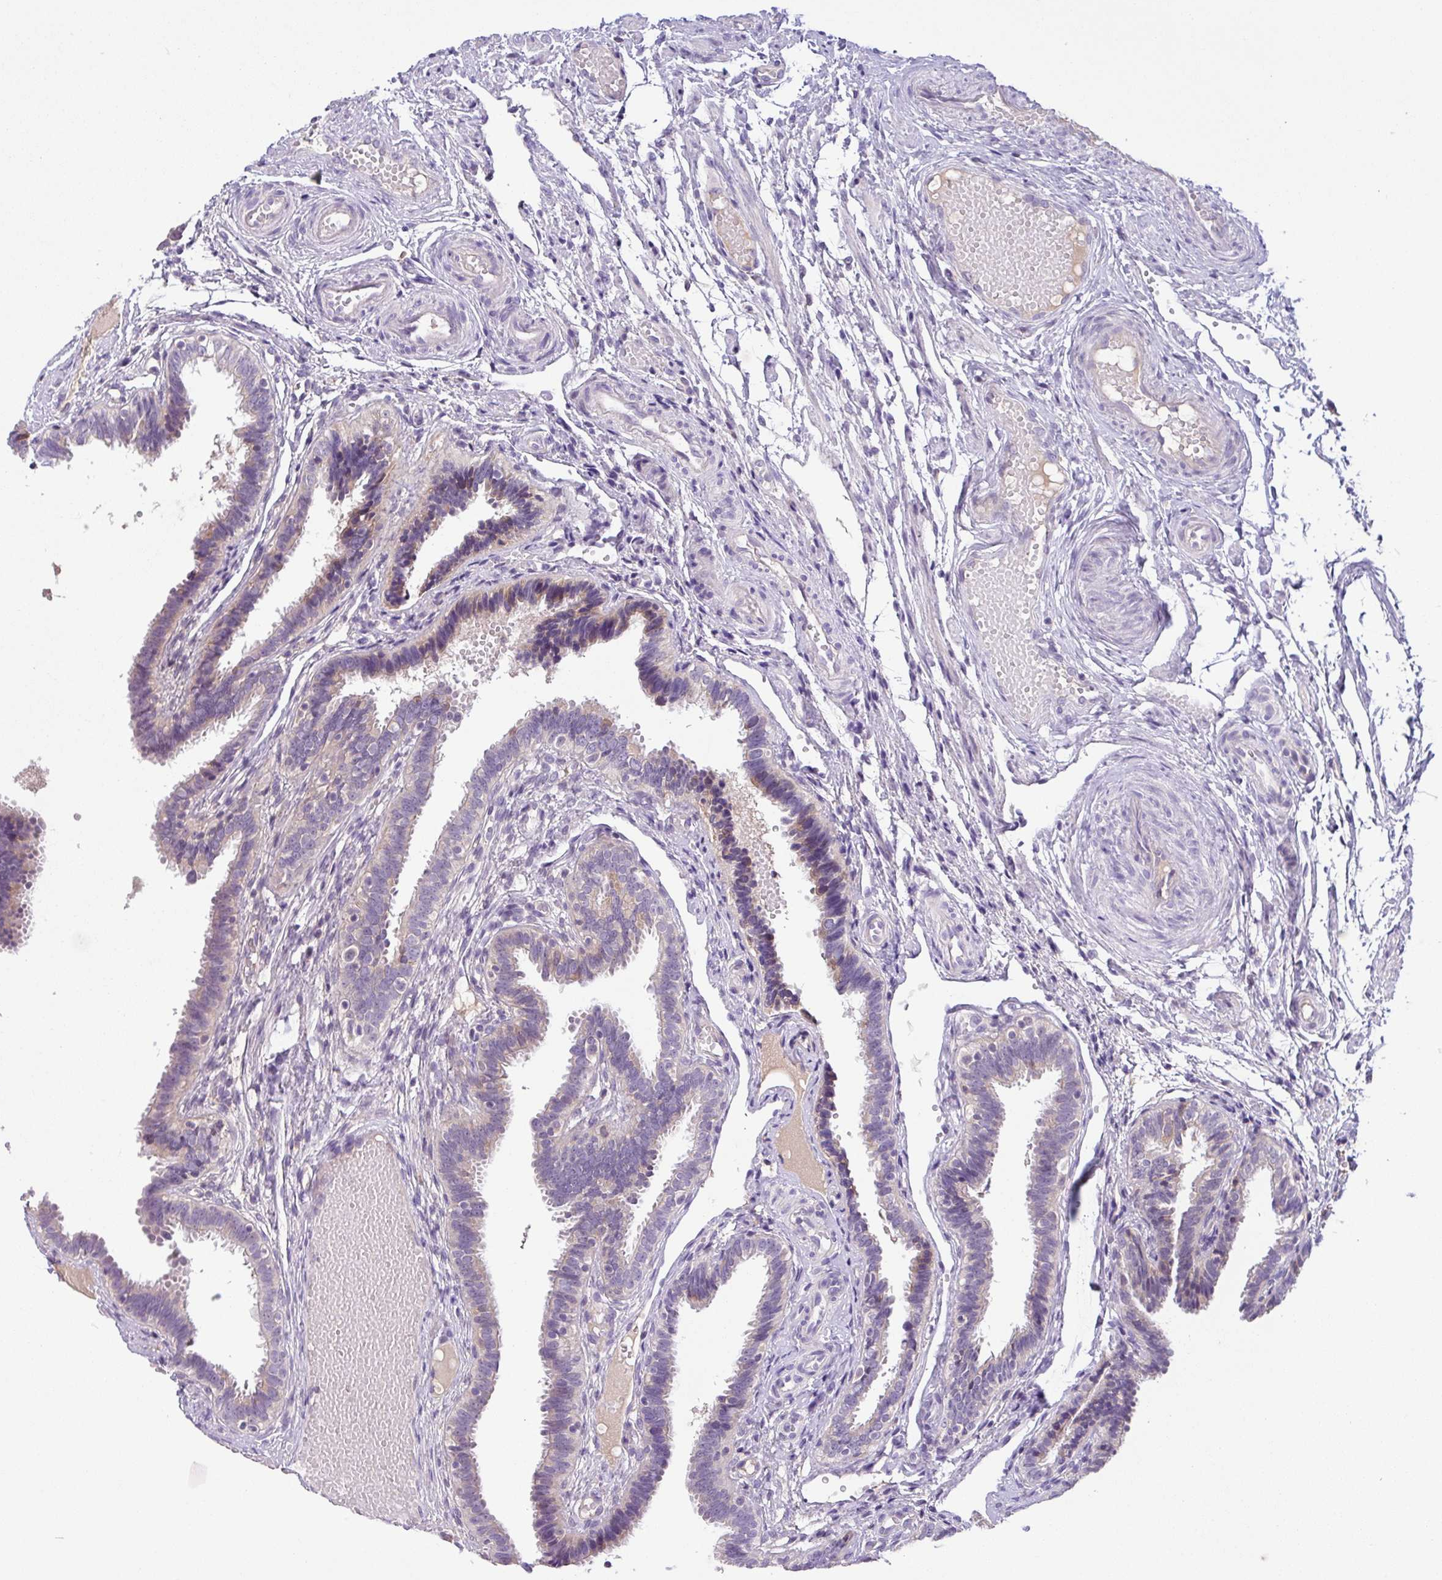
{"staining": {"intensity": "weak", "quantity": "<25%", "location": "cytoplasmic/membranous"}, "tissue": "fallopian tube", "cell_type": "Glandular cells", "image_type": "normal", "snomed": [{"axis": "morphology", "description": "Normal tissue, NOS"}, {"axis": "topography", "description": "Fallopian tube"}], "caption": "High power microscopy micrograph of an IHC histopathology image of benign fallopian tube, revealing no significant positivity in glandular cells. (Brightfield microscopy of DAB (3,3'-diaminobenzidine) immunohistochemistry (IHC) at high magnification).", "gene": "SFTPB", "patient": {"sex": "female", "age": 37}}